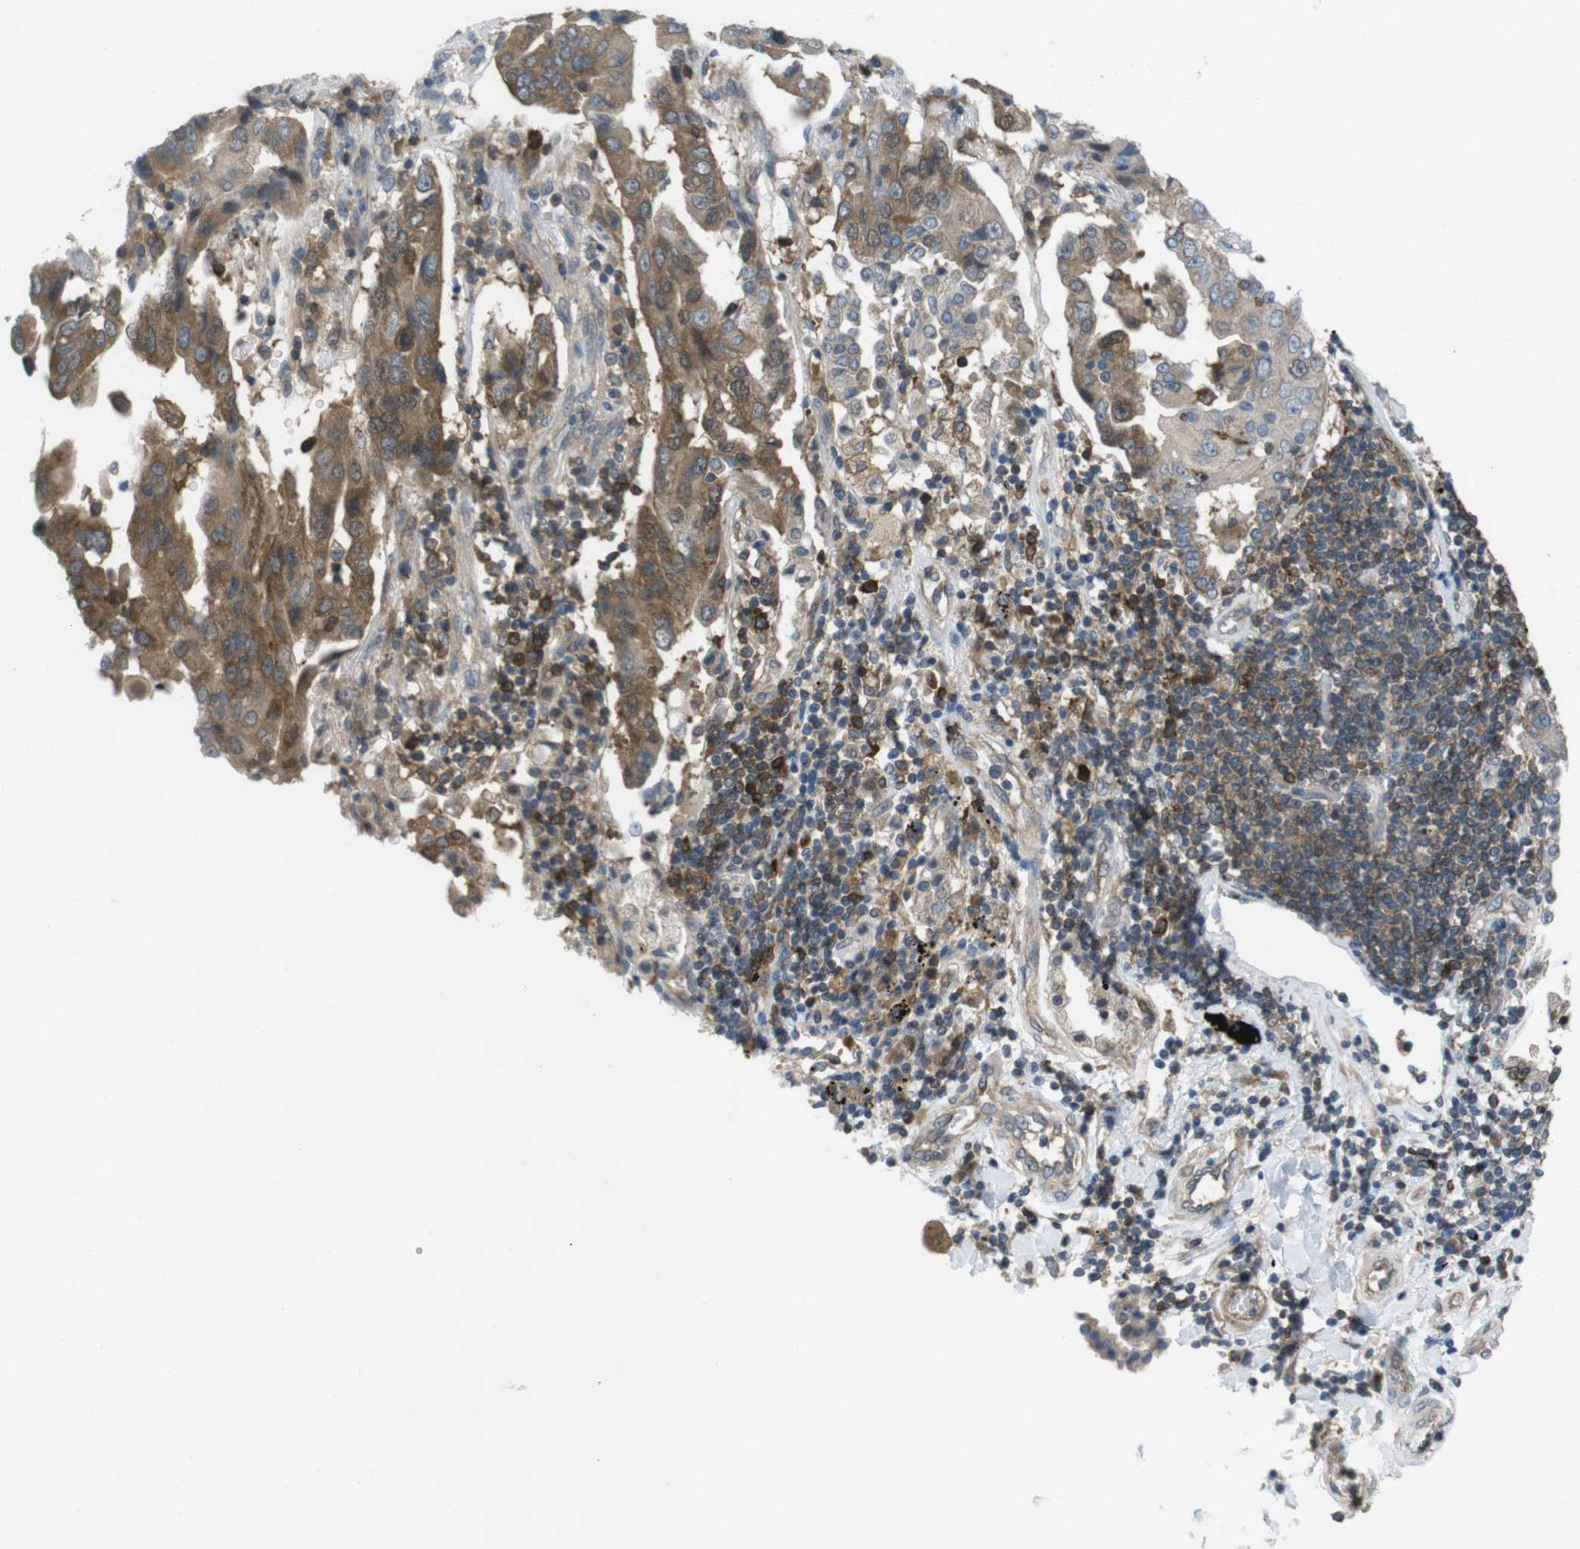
{"staining": {"intensity": "moderate", "quantity": ">75%", "location": "cytoplasmic/membranous"}, "tissue": "lung cancer", "cell_type": "Tumor cells", "image_type": "cancer", "snomed": [{"axis": "morphology", "description": "Adenocarcinoma, NOS"}, {"axis": "topography", "description": "Lung"}], "caption": "A high-resolution histopathology image shows immunohistochemistry (IHC) staining of lung cancer (adenocarcinoma), which reveals moderate cytoplasmic/membranous staining in about >75% of tumor cells.", "gene": "MTHFD1", "patient": {"sex": "female", "age": 65}}